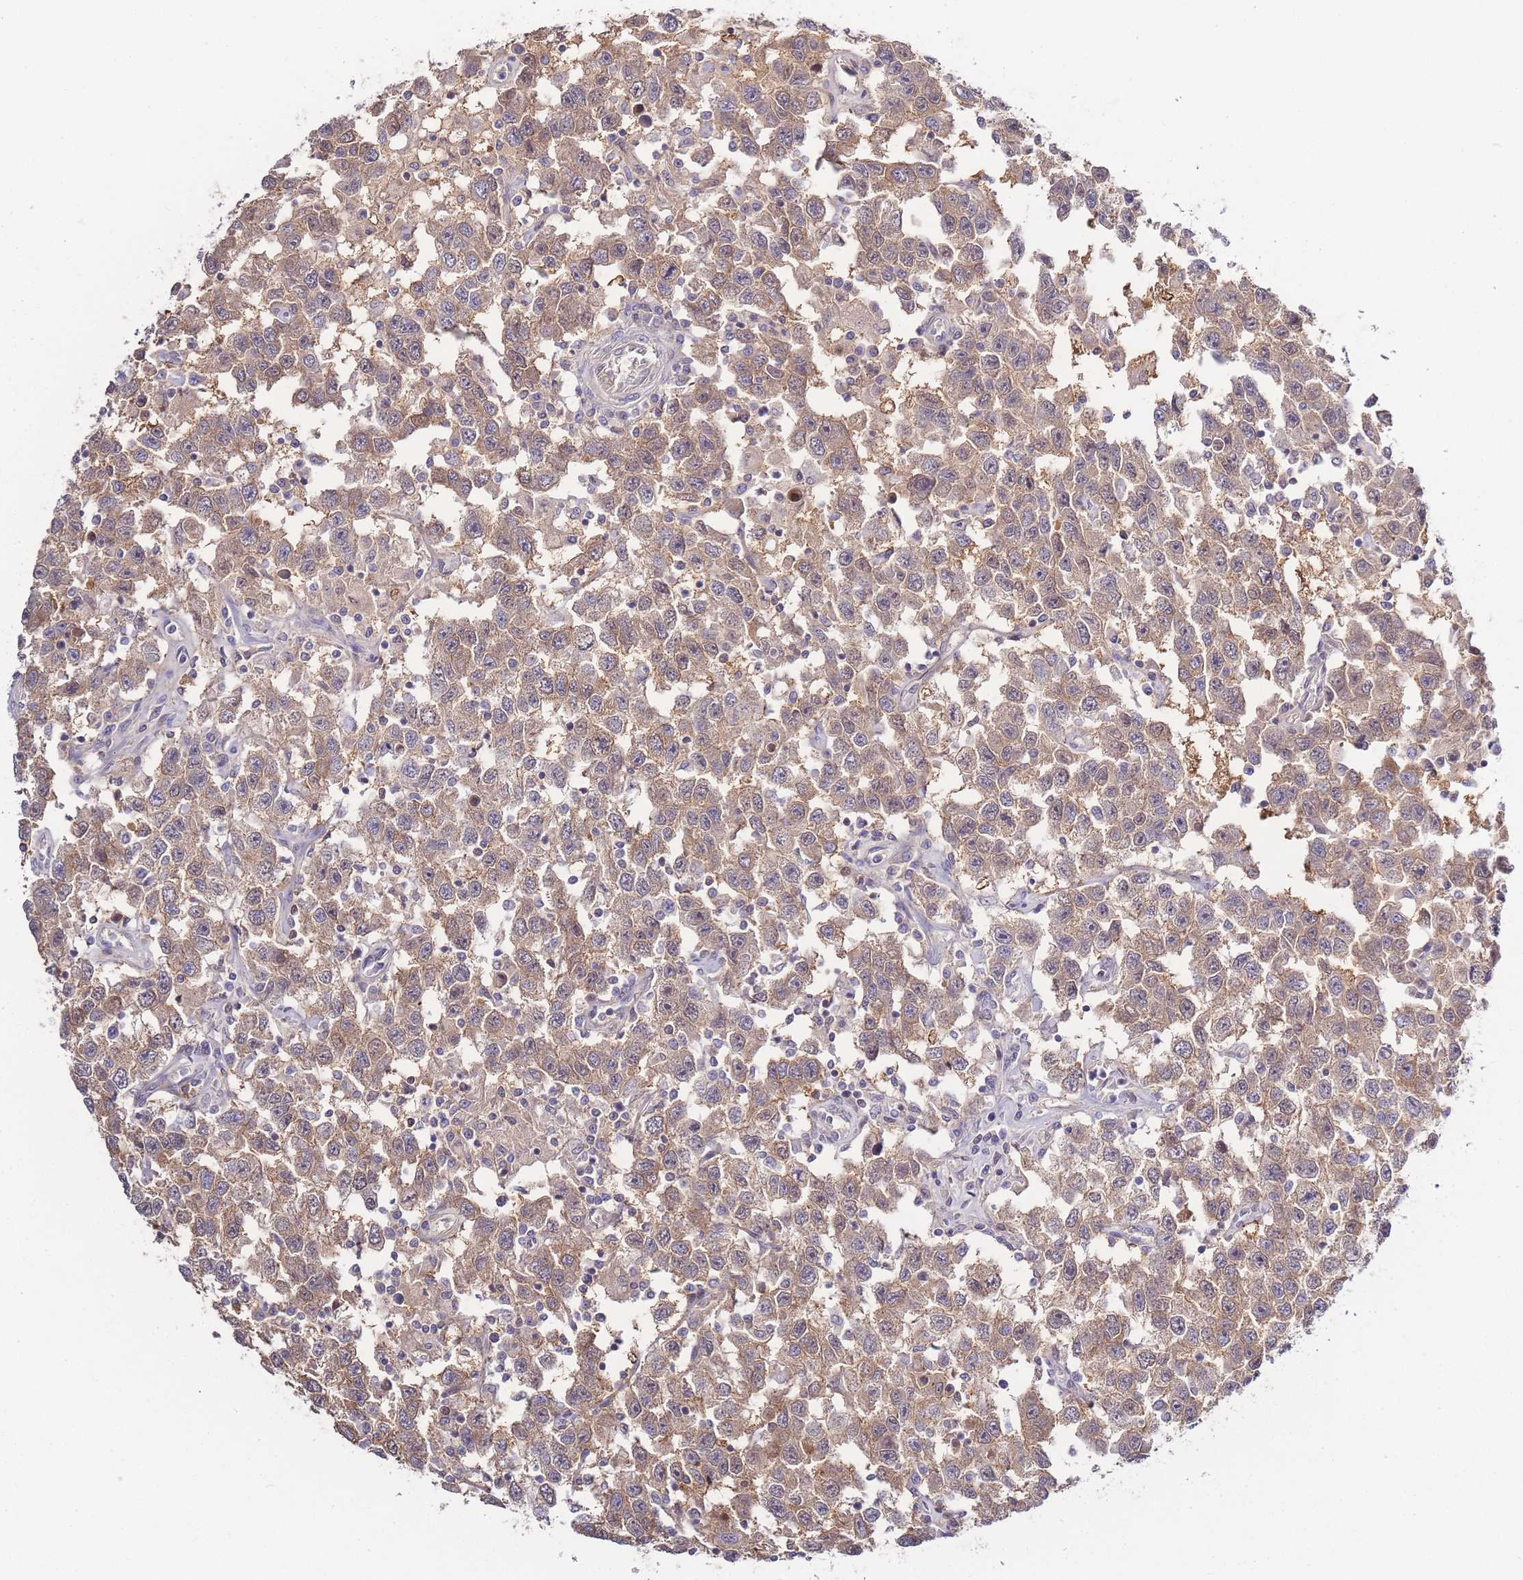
{"staining": {"intensity": "moderate", "quantity": ">75%", "location": "cytoplasmic/membranous"}, "tissue": "testis cancer", "cell_type": "Tumor cells", "image_type": "cancer", "snomed": [{"axis": "morphology", "description": "Seminoma, NOS"}, {"axis": "topography", "description": "Testis"}], "caption": "Tumor cells reveal medium levels of moderate cytoplasmic/membranous staining in approximately >75% of cells in seminoma (testis).", "gene": "SPHKAP", "patient": {"sex": "male", "age": 41}}